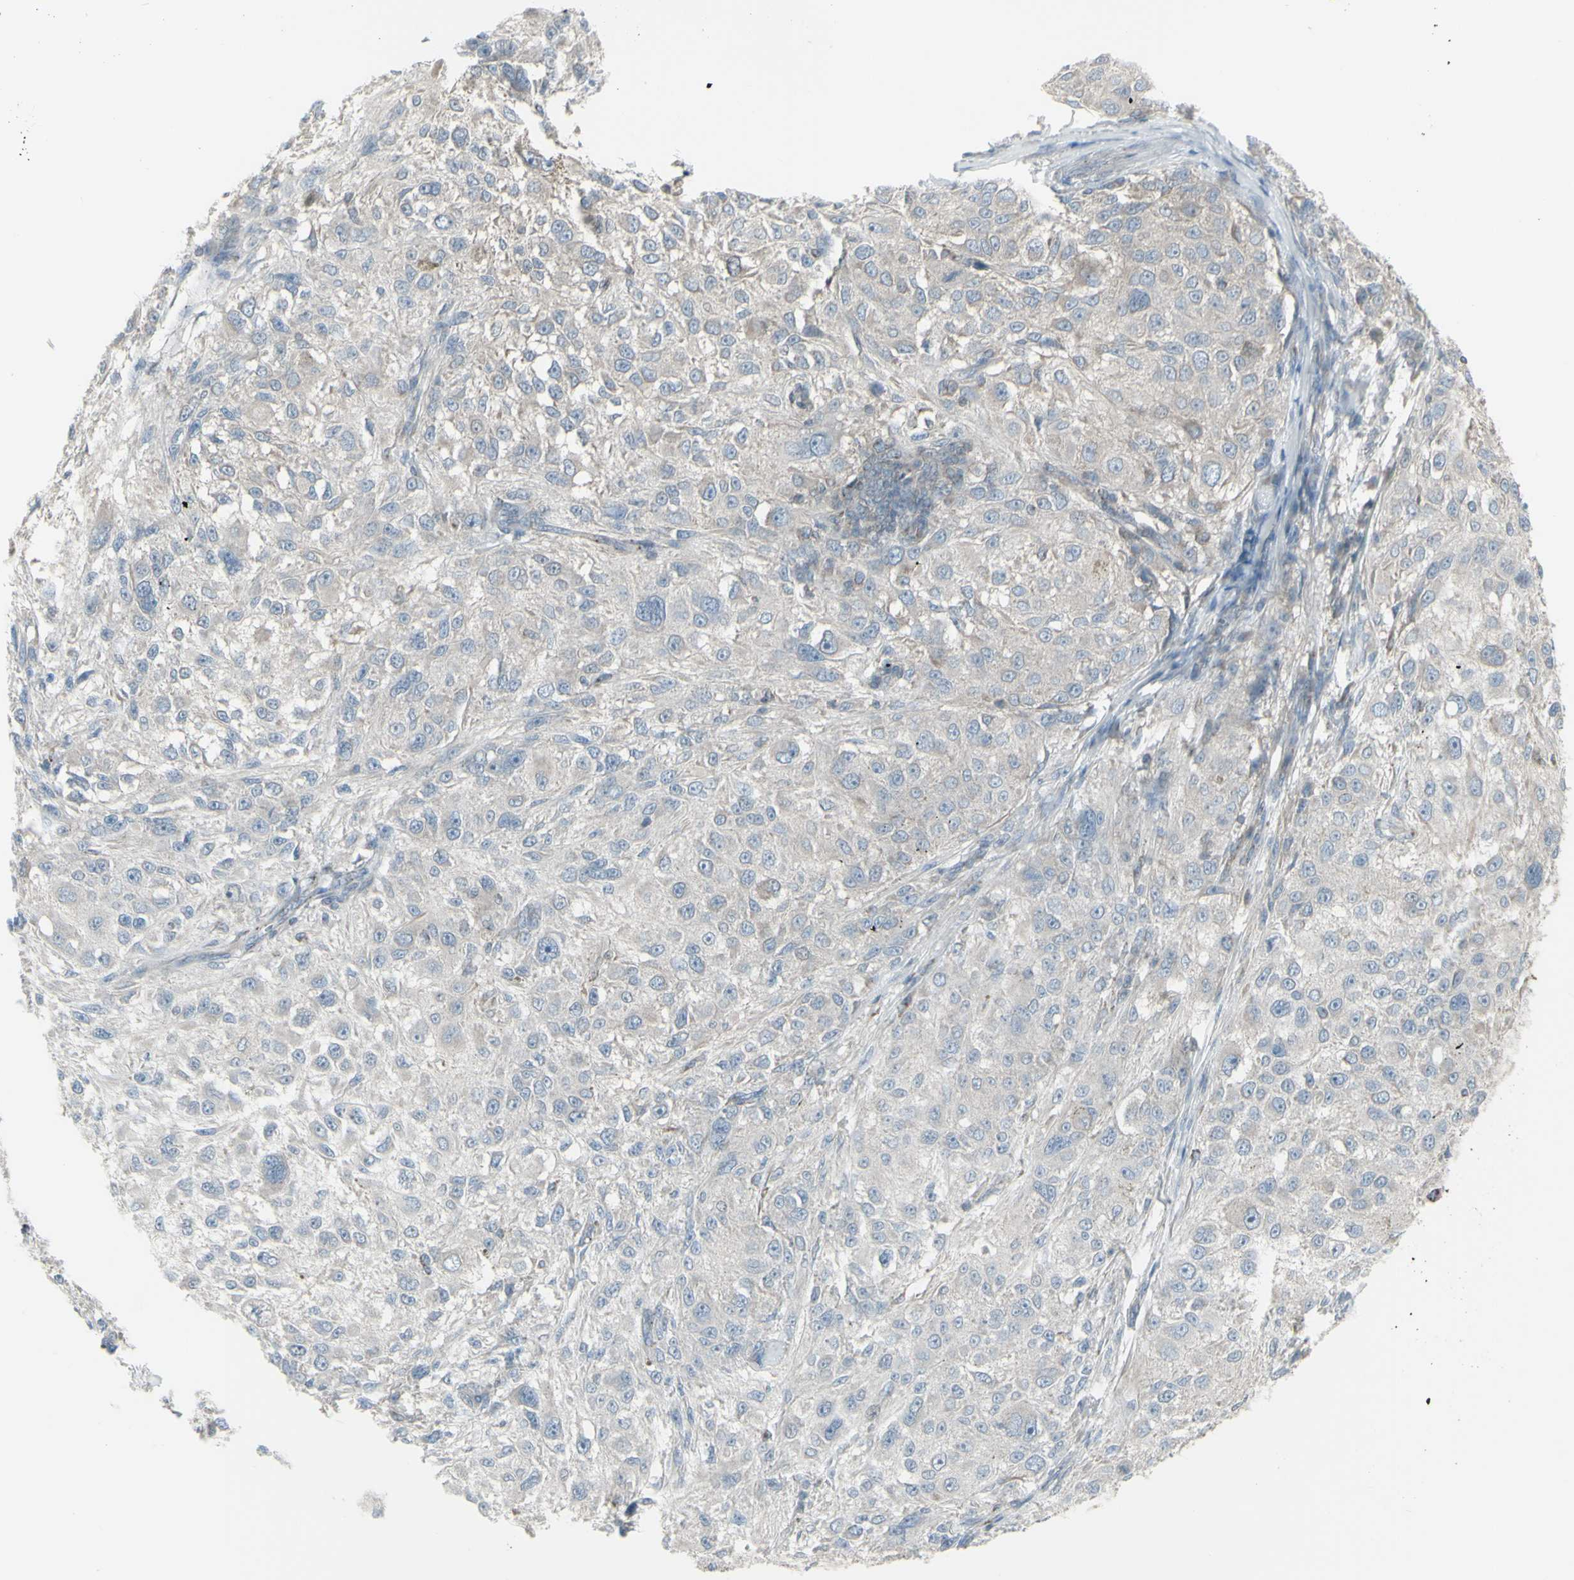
{"staining": {"intensity": "negative", "quantity": "none", "location": "none"}, "tissue": "melanoma", "cell_type": "Tumor cells", "image_type": "cancer", "snomed": [{"axis": "morphology", "description": "Necrosis, NOS"}, {"axis": "morphology", "description": "Malignant melanoma, NOS"}, {"axis": "topography", "description": "Skin"}], "caption": "DAB immunohistochemical staining of melanoma shows no significant expression in tumor cells.", "gene": "GALNT6", "patient": {"sex": "female", "age": 87}}